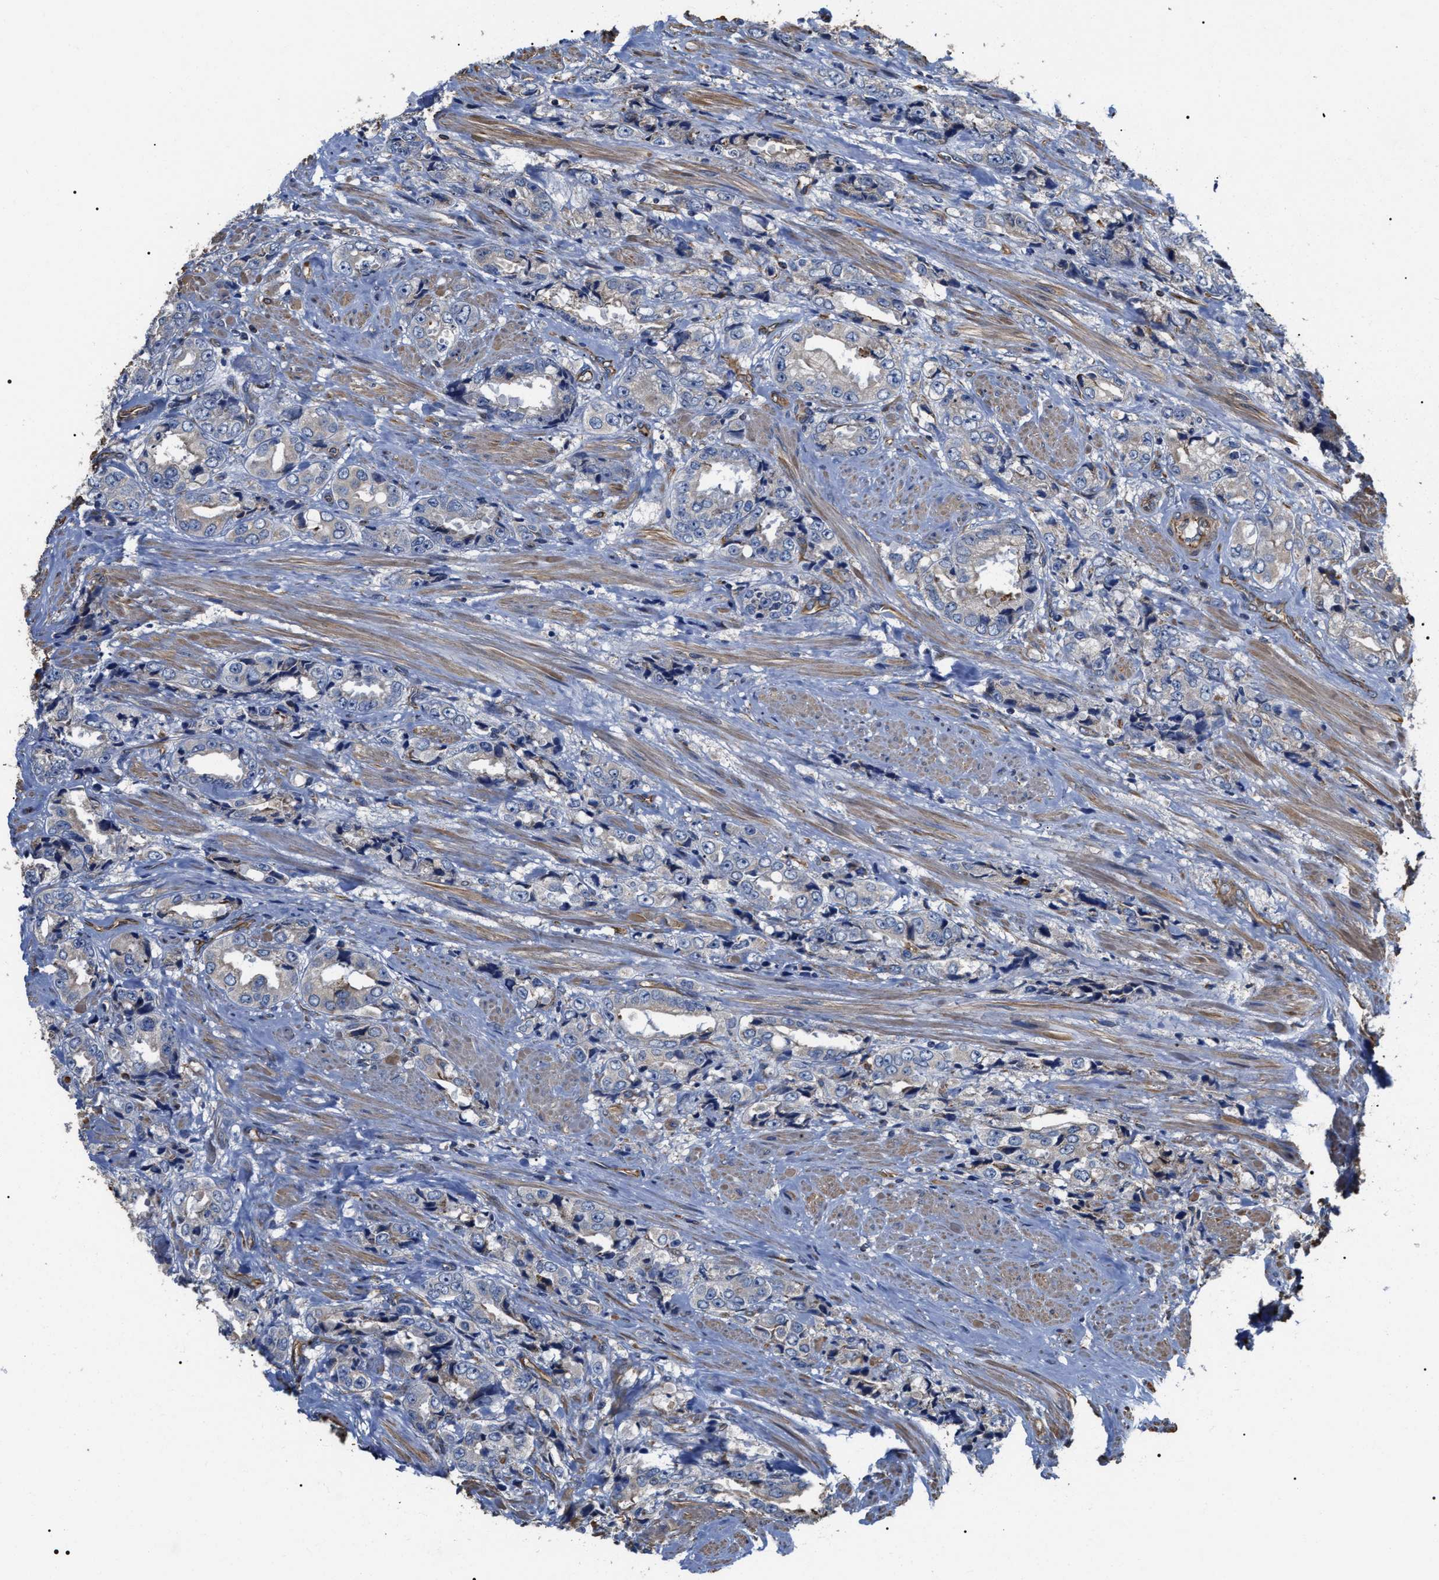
{"staining": {"intensity": "negative", "quantity": "none", "location": "none"}, "tissue": "prostate cancer", "cell_type": "Tumor cells", "image_type": "cancer", "snomed": [{"axis": "morphology", "description": "Adenocarcinoma, High grade"}, {"axis": "topography", "description": "Prostate"}], "caption": "The IHC micrograph has no significant staining in tumor cells of prostate adenocarcinoma (high-grade) tissue. (DAB (3,3'-diaminobenzidine) immunohistochemistry (IHC), high magnification).", "gene": "TSPAN33", "patient": {"sex": "male", "age": 61}}